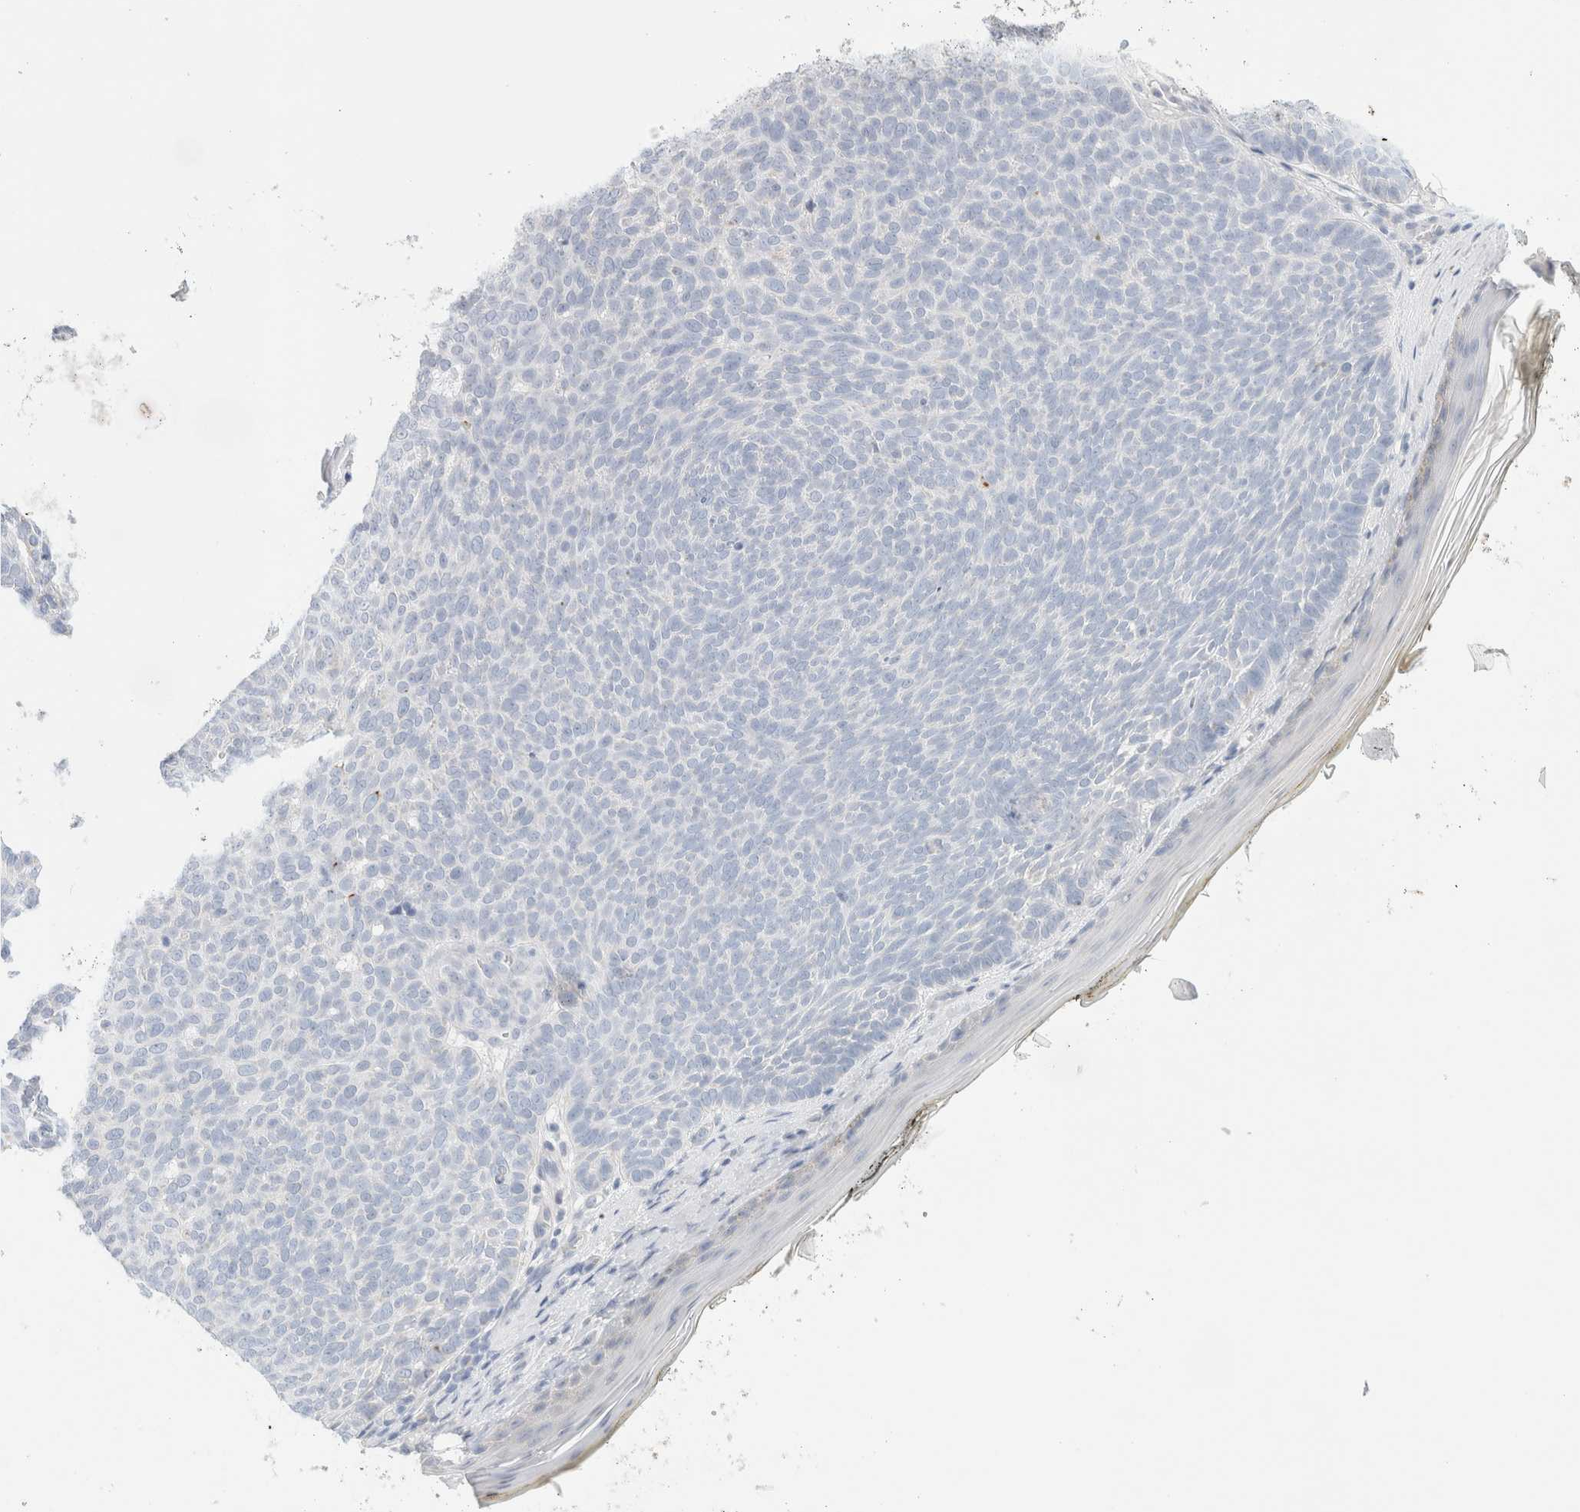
{"staining": {"intensity": "negative", "quantity": "none", "location": "none"}, "tissue": "skin cancer", "cell_type": "Tumor cells", "image_type": "cancer", "snomed": [{"axis": "morphology", "description": "Basal cell carcinoma"}, {"axis": "topography", "description": "Skin"}], "caption": "Human skin basal cell carcinoma stained for a protein using IHC shows no expression in tumor cells.", "gene": "HEXD", "patient": {"sex": "male", "age": 61}}